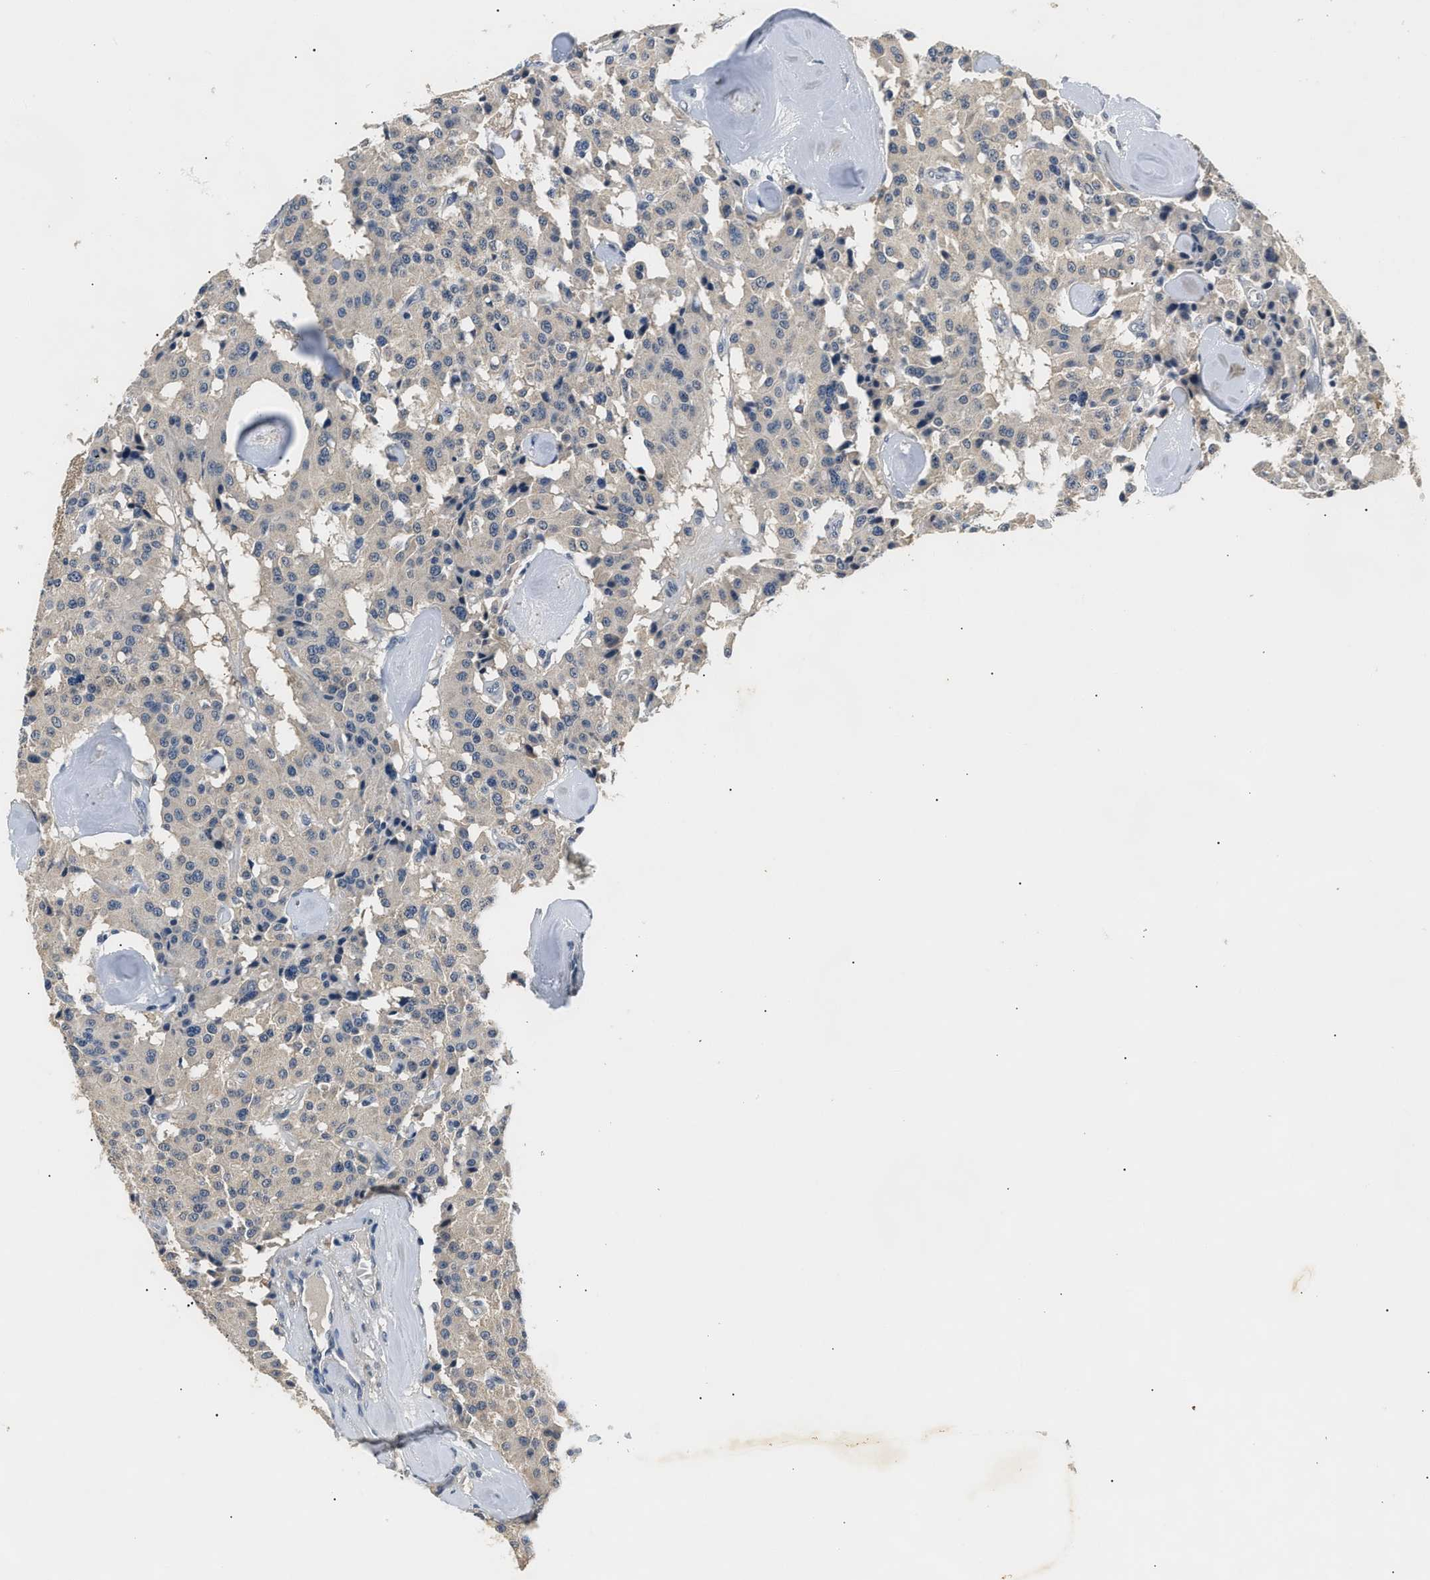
{"staining": {"intensity": "negative", "quantity": "none", "location": "none"}, "tissue": "carcinoid", "cell_type": "Tumor cells", "image_type": "cancer", "snomed": [{"axis": "morphology", "description": "Carcinoid, malignant, NOS"}, {"axis": "topography", "description": "Lung"}], "caption": "A micrograph of malignant carcinoid stained for a protein reveals no brown staining in tumor cells.", "gene": "INHA", "patient": {"sex": "male", "age": 30}}